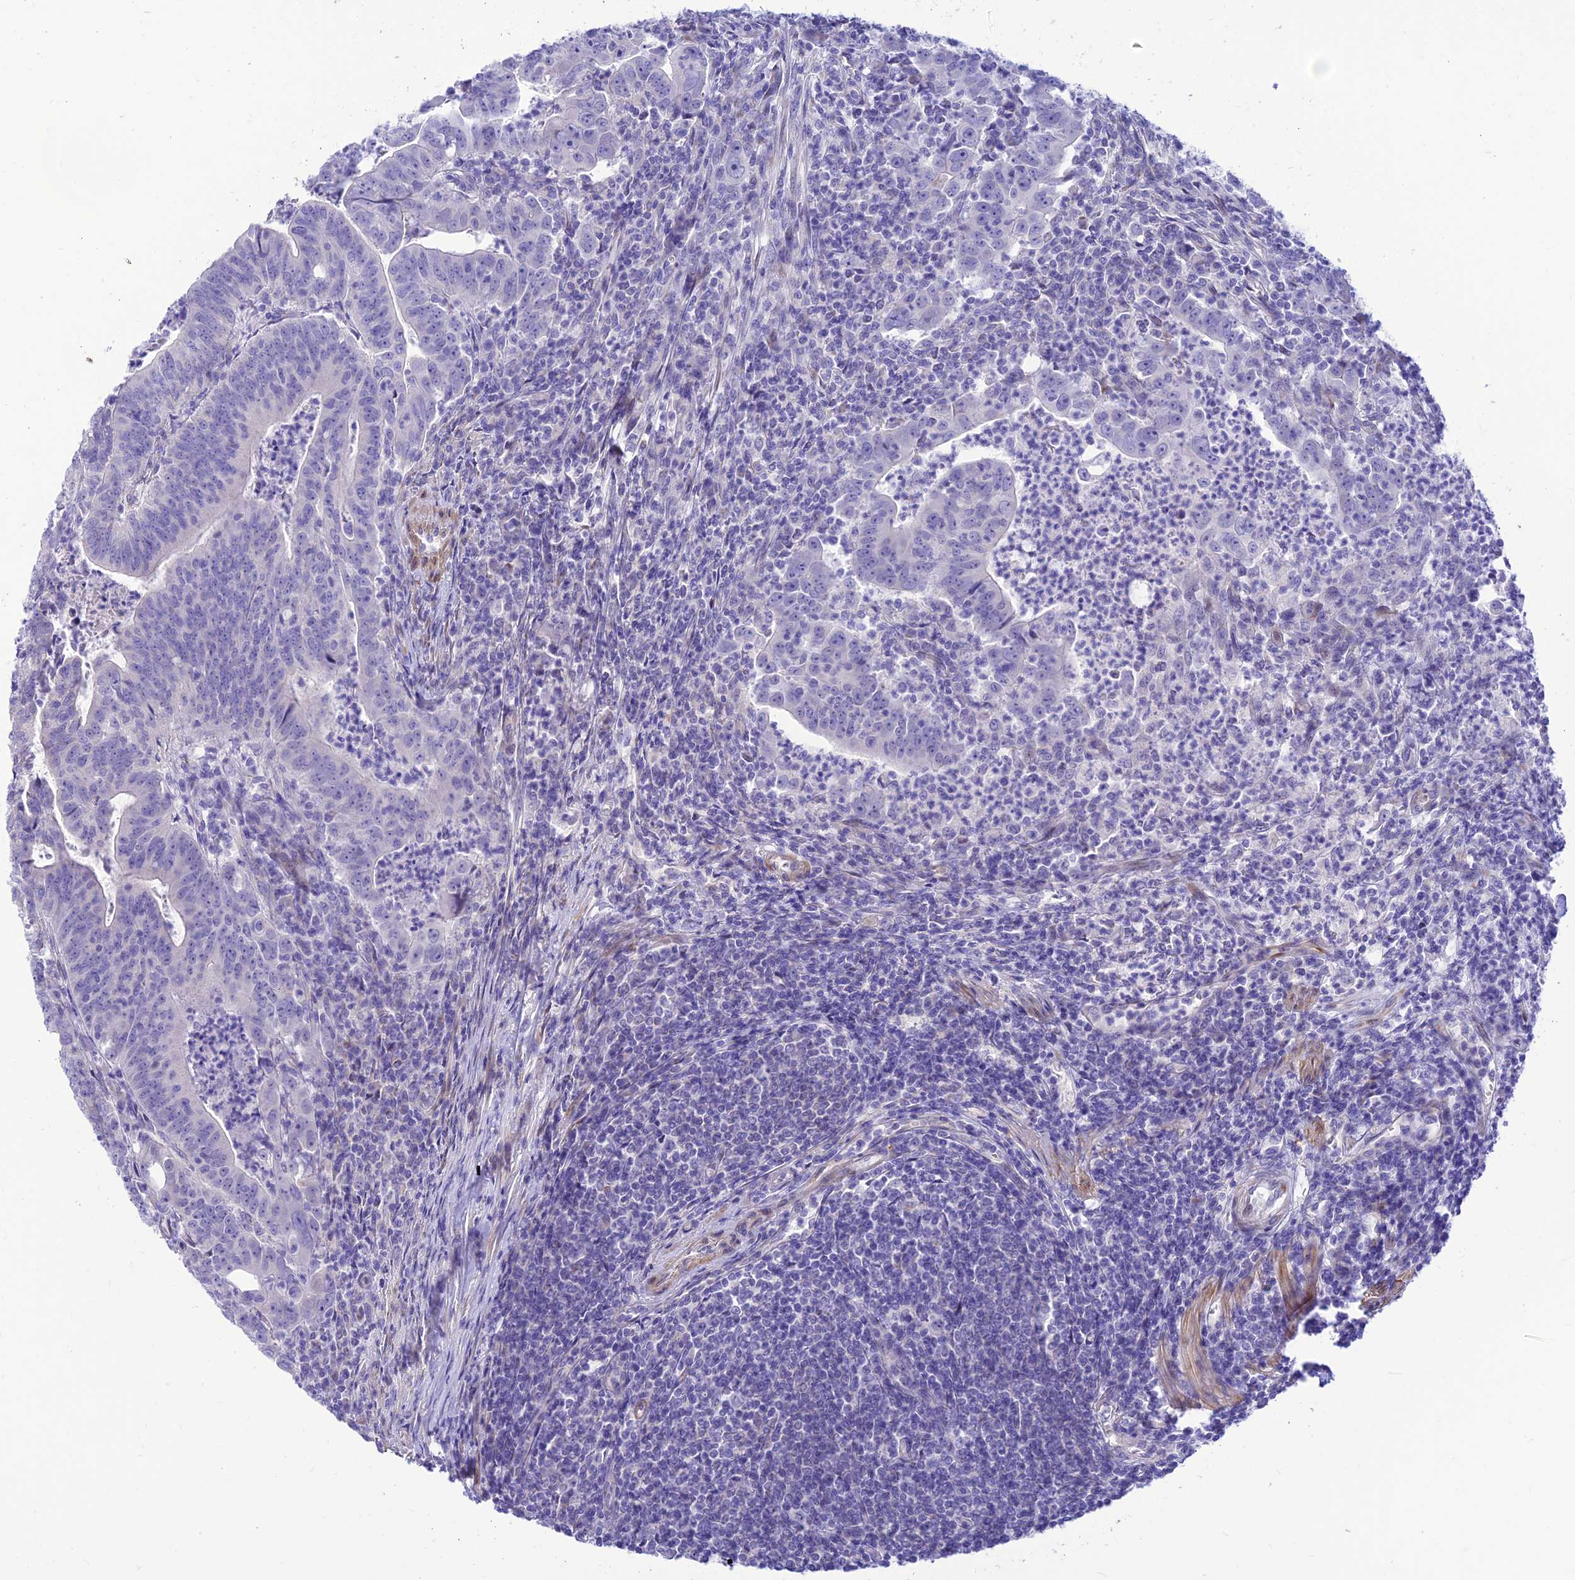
{"staining": {"intensity": "negative", "quantity": "none", "location": "none"}, "tissue": "colorectal cancer", "cell_type": "Tumor cells", "image_type": "cancer", "snomed": [{"axis": "morphology", "description": "Adenocarcinoma, NOS"}, {"axis": "topography", "description": "Rectum"}], "caption": "Immunohistochemical staining of human colorectal cancer (adenocarcinoma) demonstrates no significant positivity in tumor cells.", "gene": "FAM186B", "patient": {"sex": "male", "age": 69}}